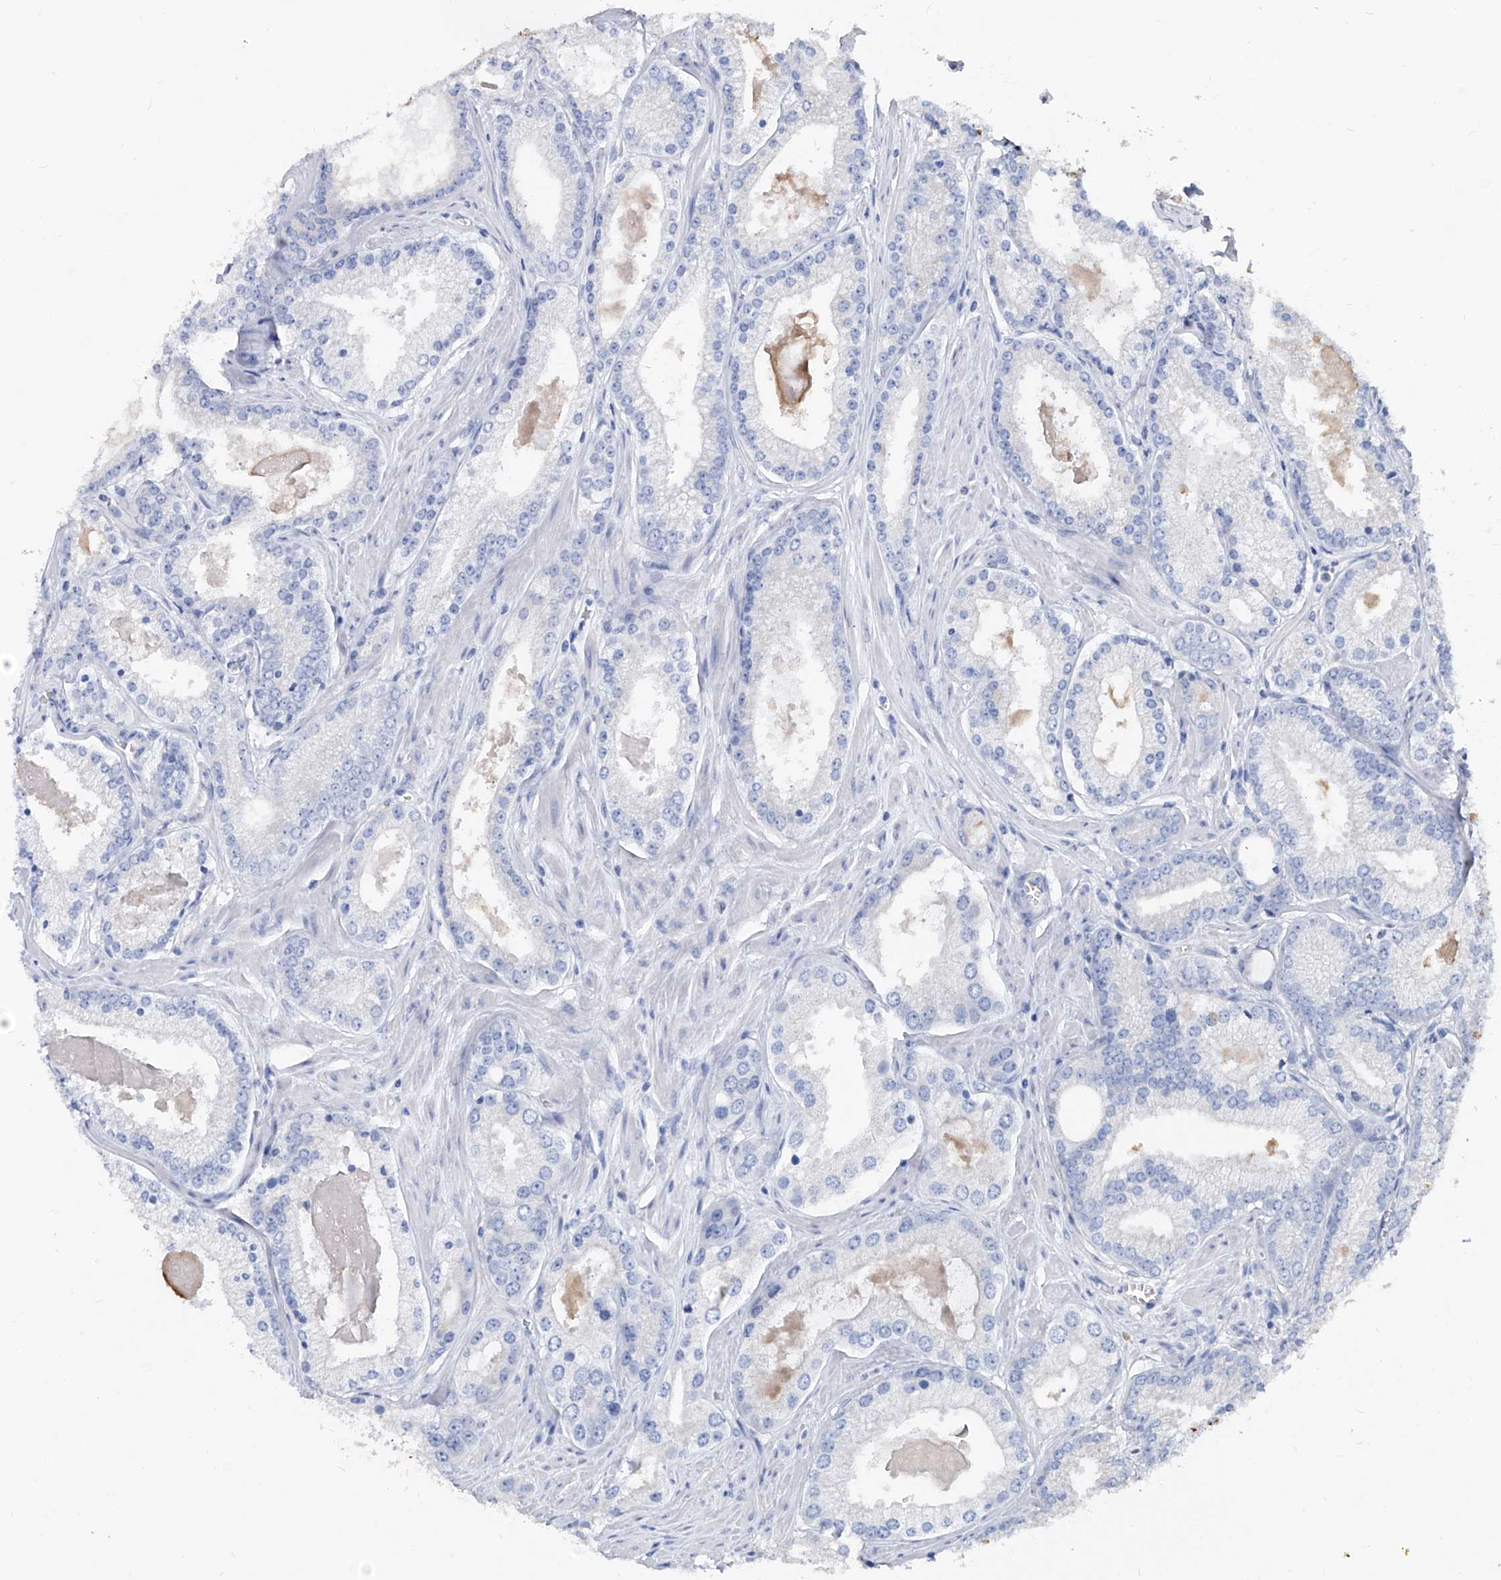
{"staining": {"intensity": "negative", "quantity": "none", "location": "none"}, "tissue": "prostate cancer", "cell_type": "Tumor cells", "image_type": "cancer", "snomed": [{"axis": "morphology", "description": "Adenocarcinoma, Low grade"}, {"axis": "topography", "description": "Prostate"}], "caption": "An image of human adenocarcinoma (low-grade) (prostate) is negative for staining in tumor cells.", "gene": "KLHL17", "patient": {"sex": "male", "age": 54}}